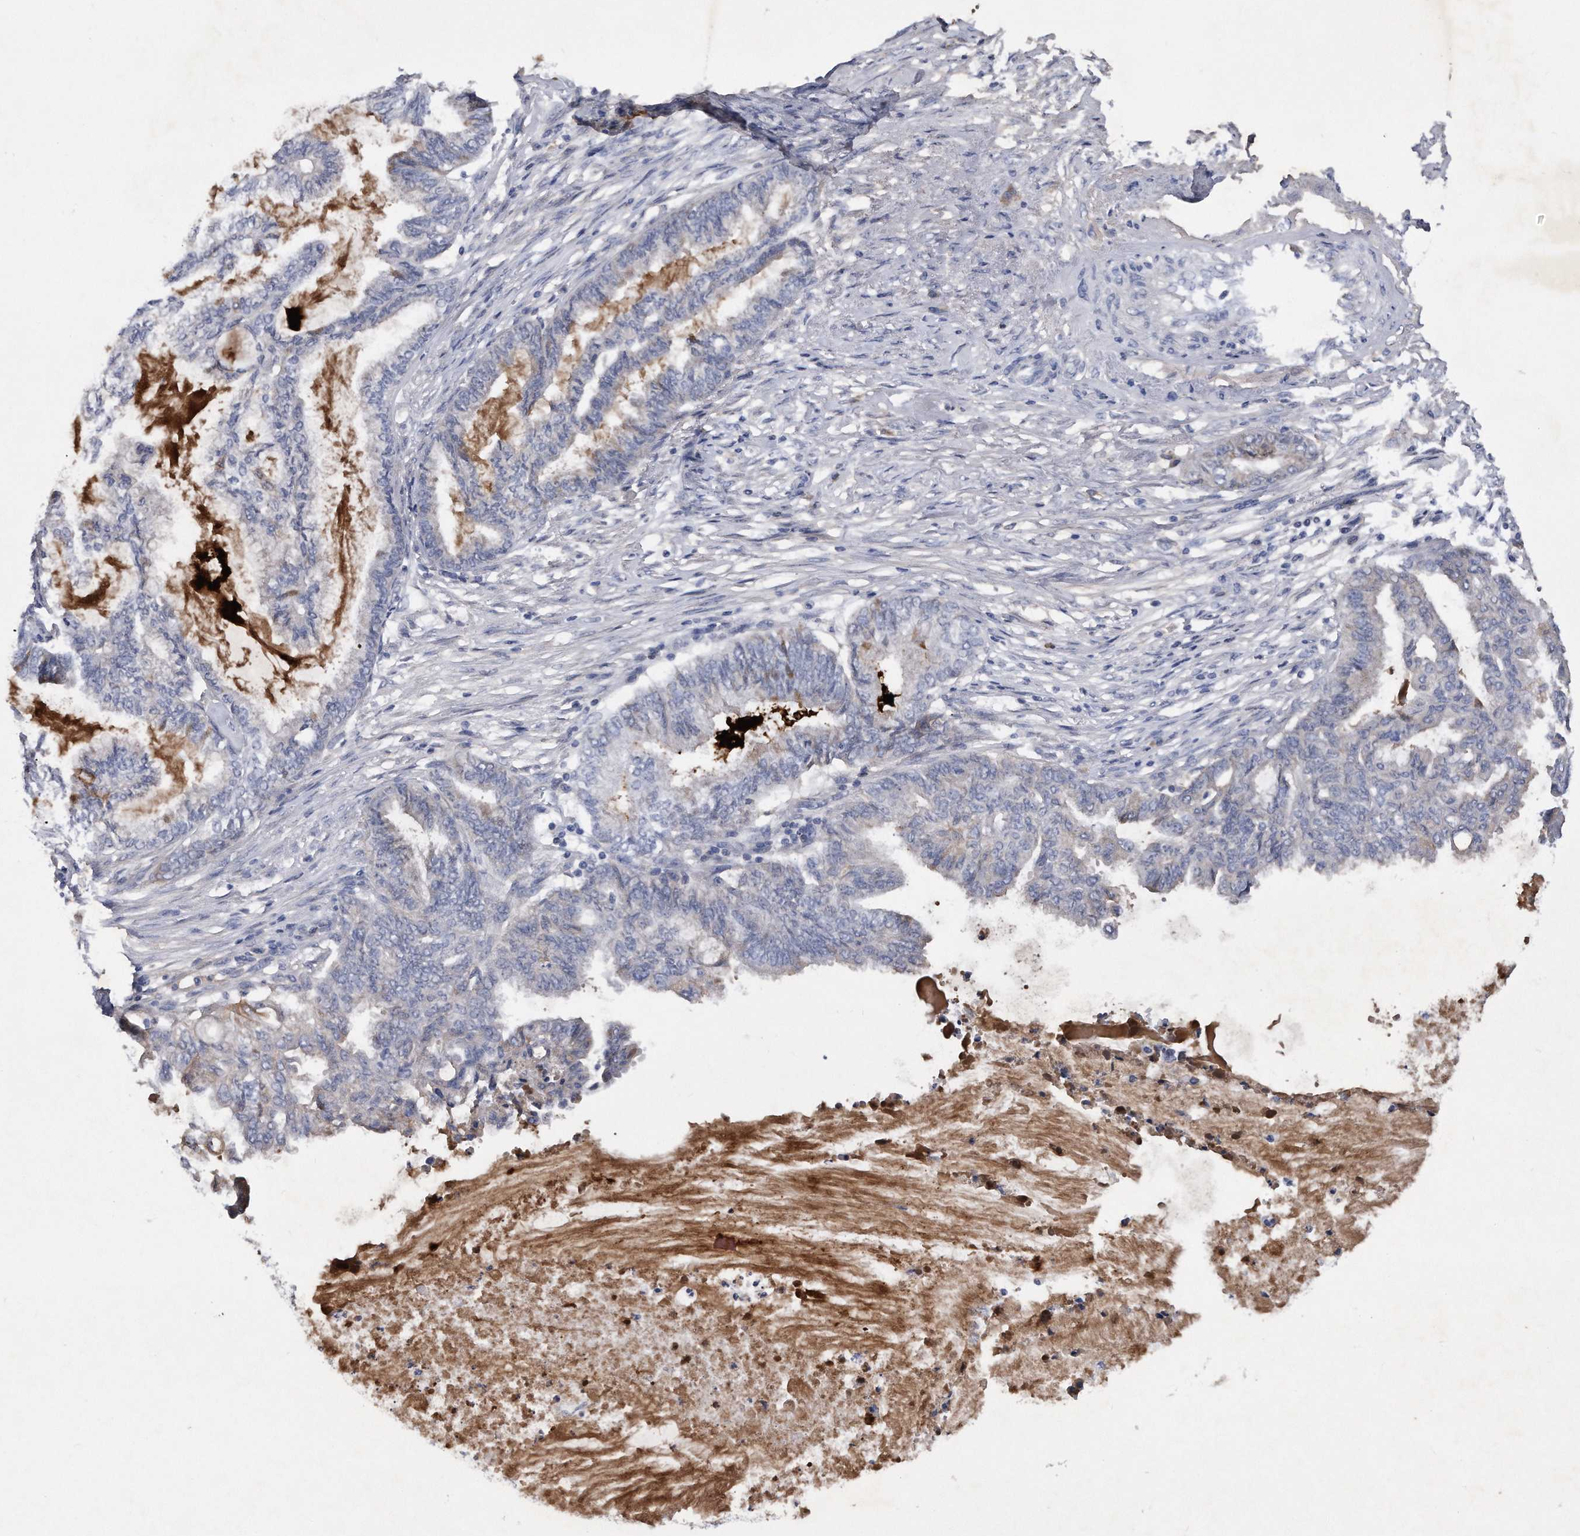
{"staining": {"intensity": "negative", "quantity": "none", "location": "none"}, "tissue": "endometrial cancer", "cell_type": "Tumor cells", "image_type": "cancer", "snomed": [{"axis": "morphology", "description": "Adenocarcinoma, NOS"}, {"axis": "topography", "description": "Endometrium"}], "caption": "A high-resolution photomicrograph shows IHC staining of adenocarcinoma (endometrial), which displays no significant expression in tumor cells.", "gene": "ASNS", "patient": {"sex": "female", "age": 86}}